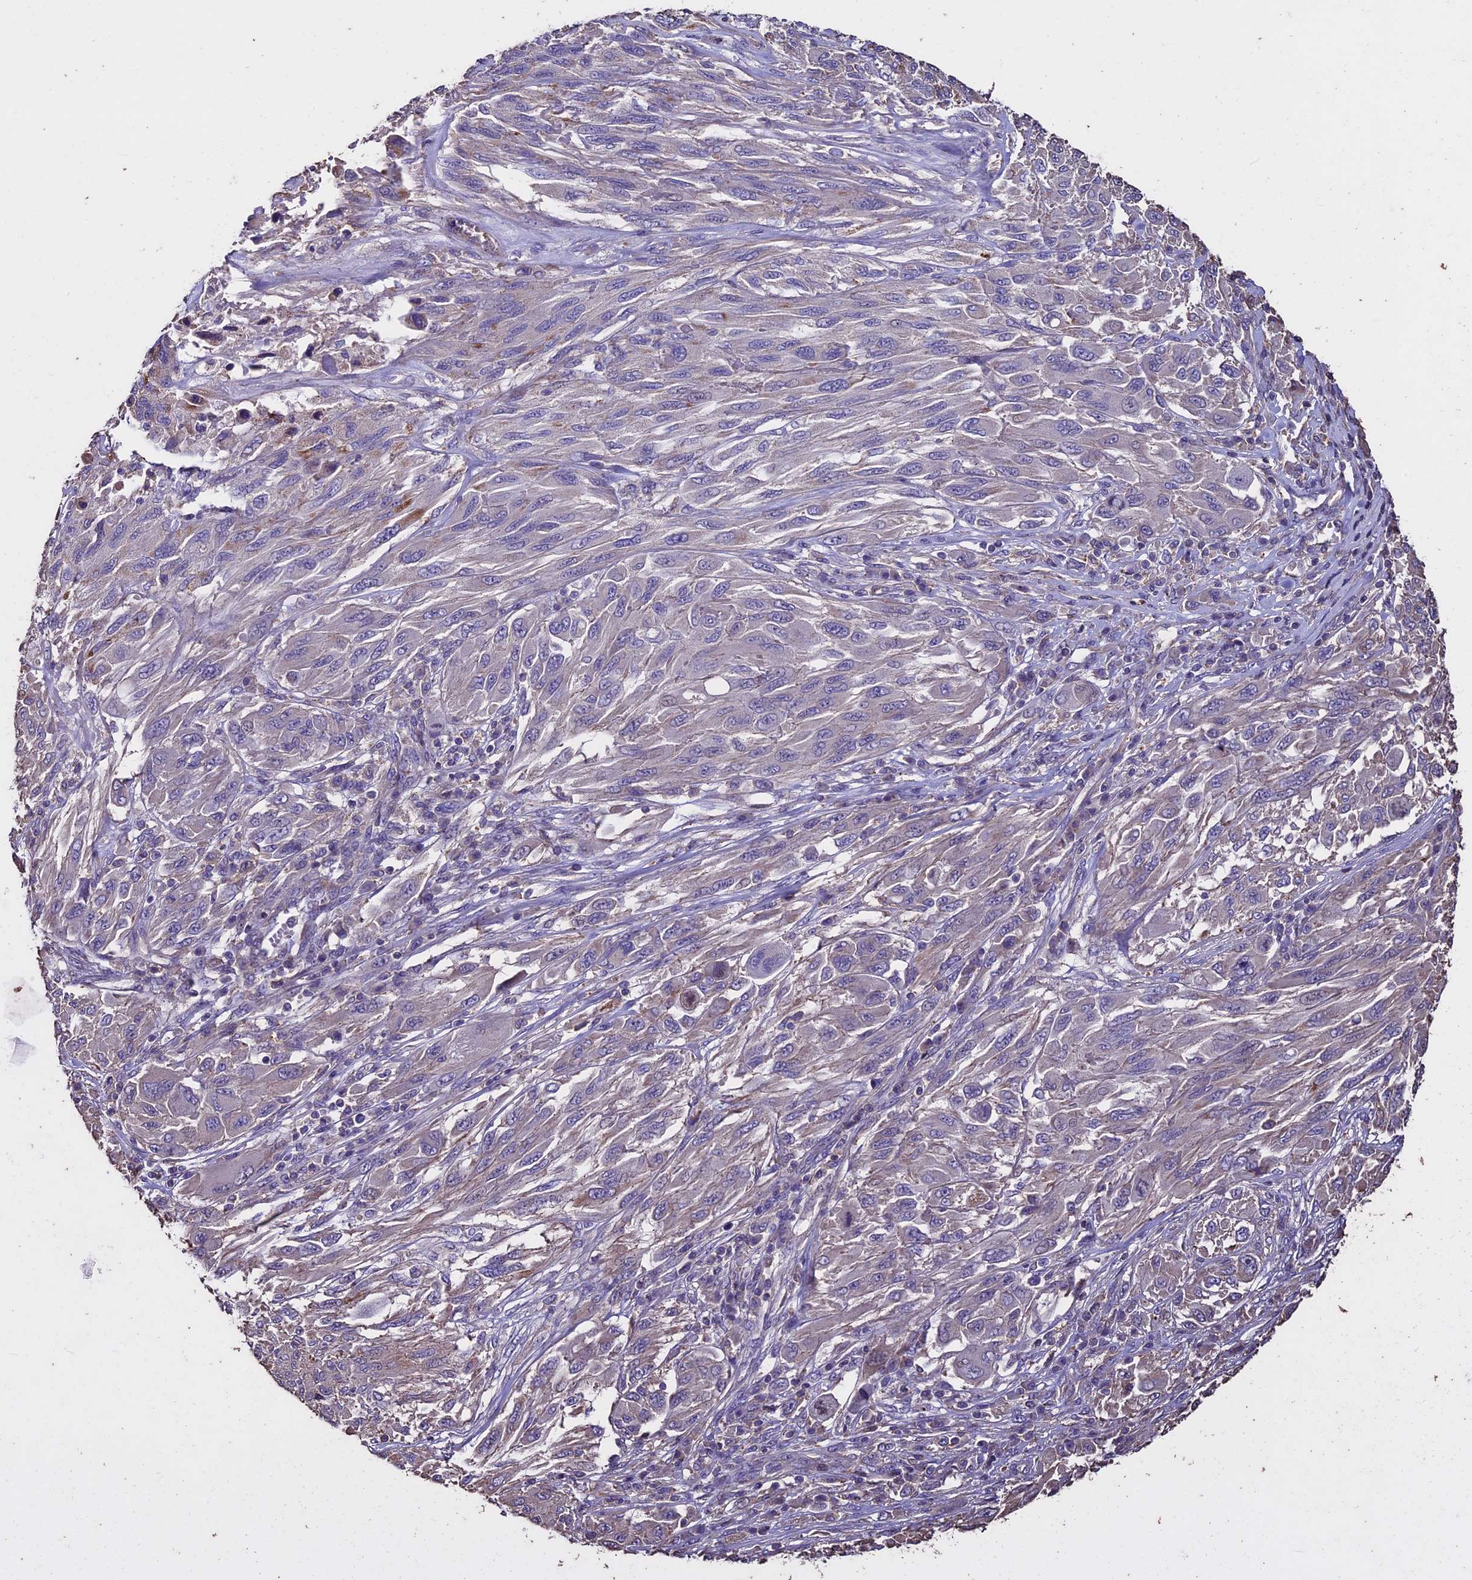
{"staining": {"intensity": "weak", "quantity": "<25%", "location": "cytoplasmic/membranous"}, "tissue": "melanoma", "cell_type": "Tumor cells", "image_type": "cancer", "snomed": [{"axis": "morphology", "description": "Malignant melanoma, NOS"}, {"axis": "topography", "description": "Skin"}], "caption": "This histopathology image is of malignant melanoma stained with IHC to label a protein in brown with the nuclei are counter-stained blue. There is no staining in tumor cells. (Immunohistochemistry, brightfield microscopy, high magnification).", "gene": "USB1", "patient": {"sex": "female", "age": 91}}